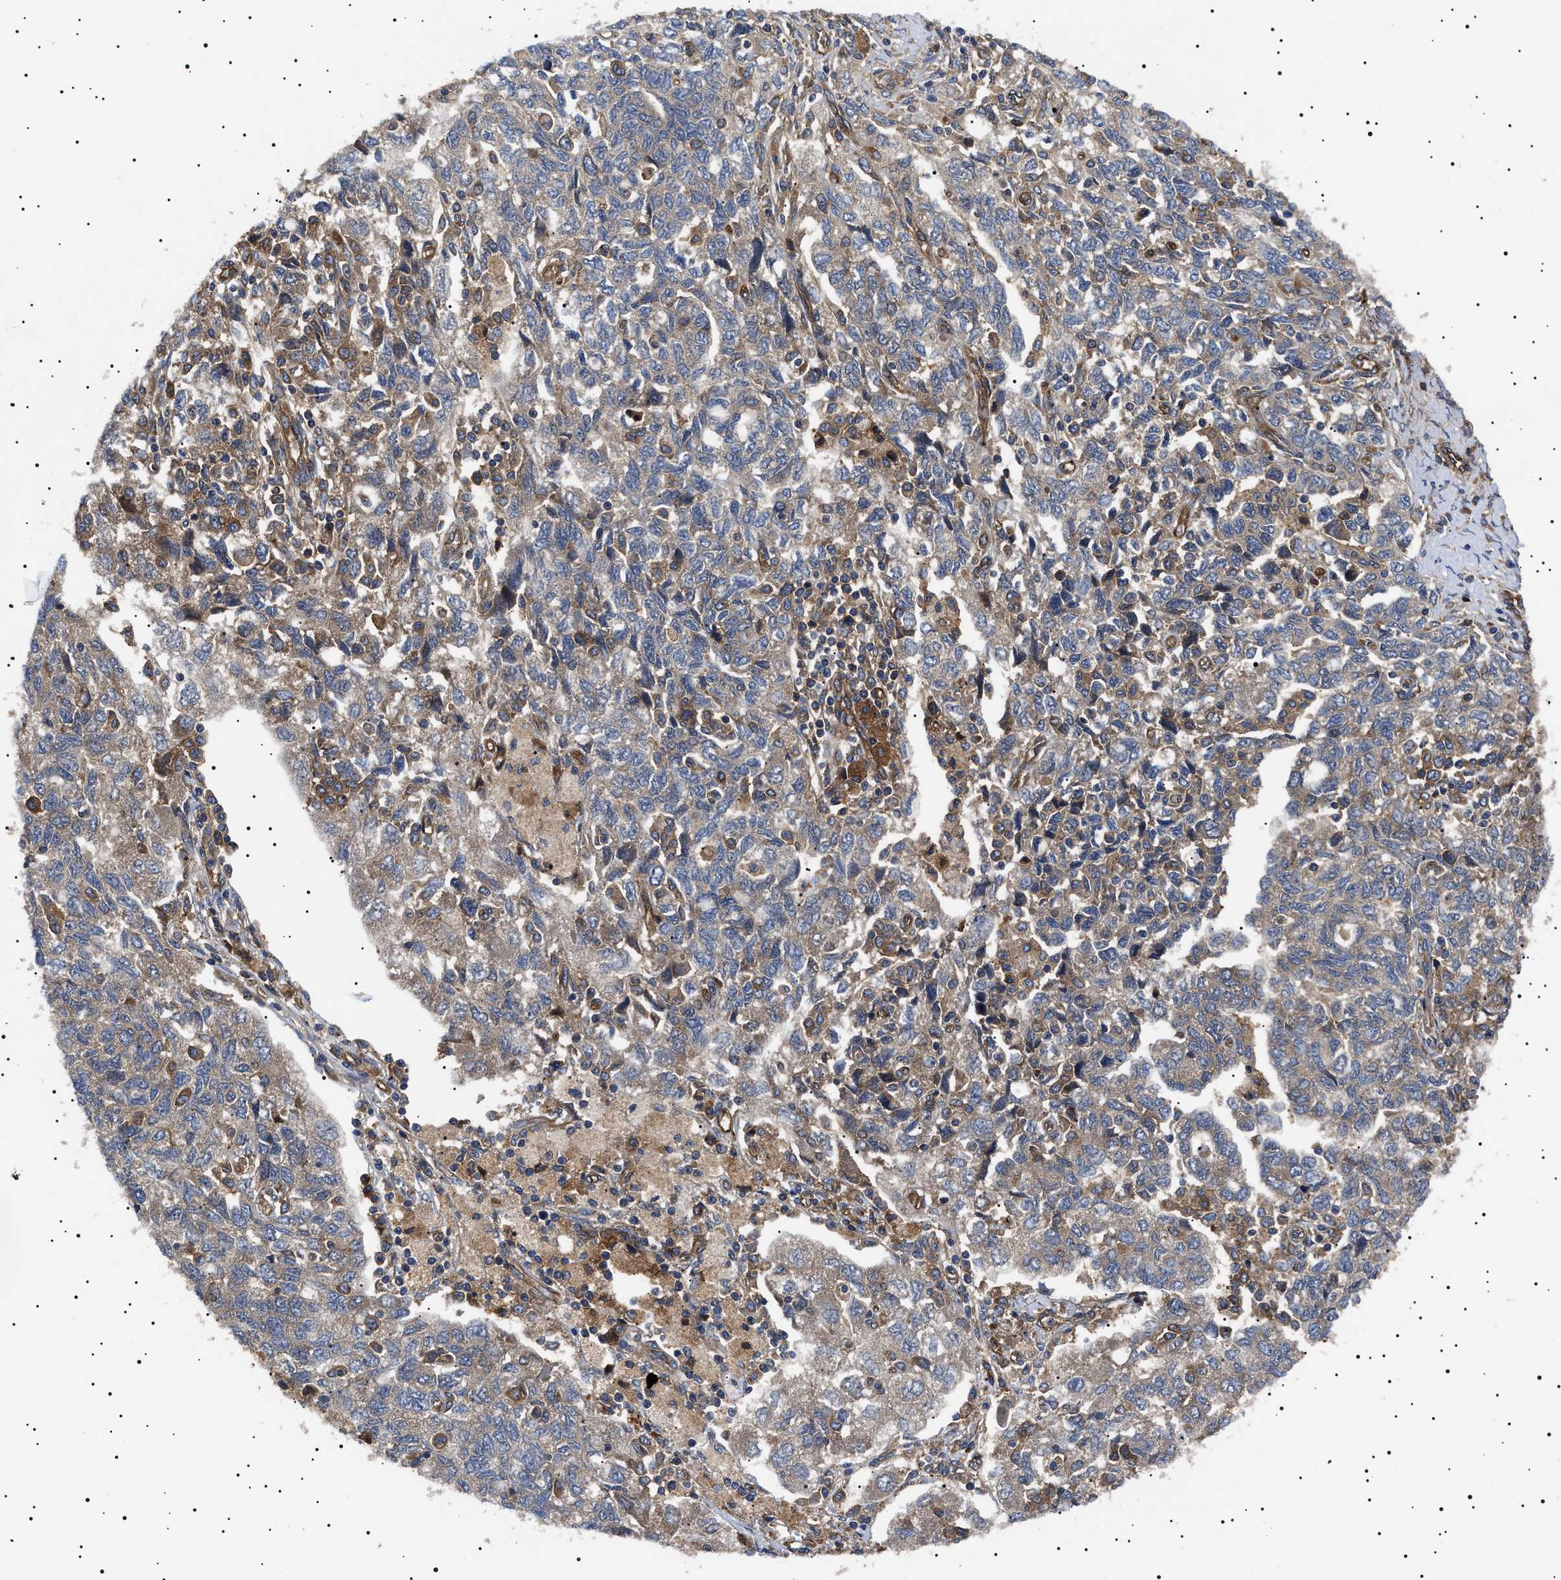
{"staining": {"intensity": "moderate", "quantity": ">75%", "location": "cytoplasmic/membranous"}, "tissue": "ovarian cancer", "cell_type": "Tumor cells", "image_type": "cancer", "snomed": [{"axis": "morphology", "description": "Carcinoma, NOS"}, {"axis": "morphology", "description": "Cystadenocarcinoma, serous, NOS"}, {"axis": "topography", "description": "Ovary"}], "caption": "A photomicrograph of human serous cystadenocarcinoma (ovarian) stained for a protein exhibits moderate cytoplasmic/membranous brown staining in tumor cells.", "gene": "TPP2", "patient": {"sex": "female", "age": 69}}